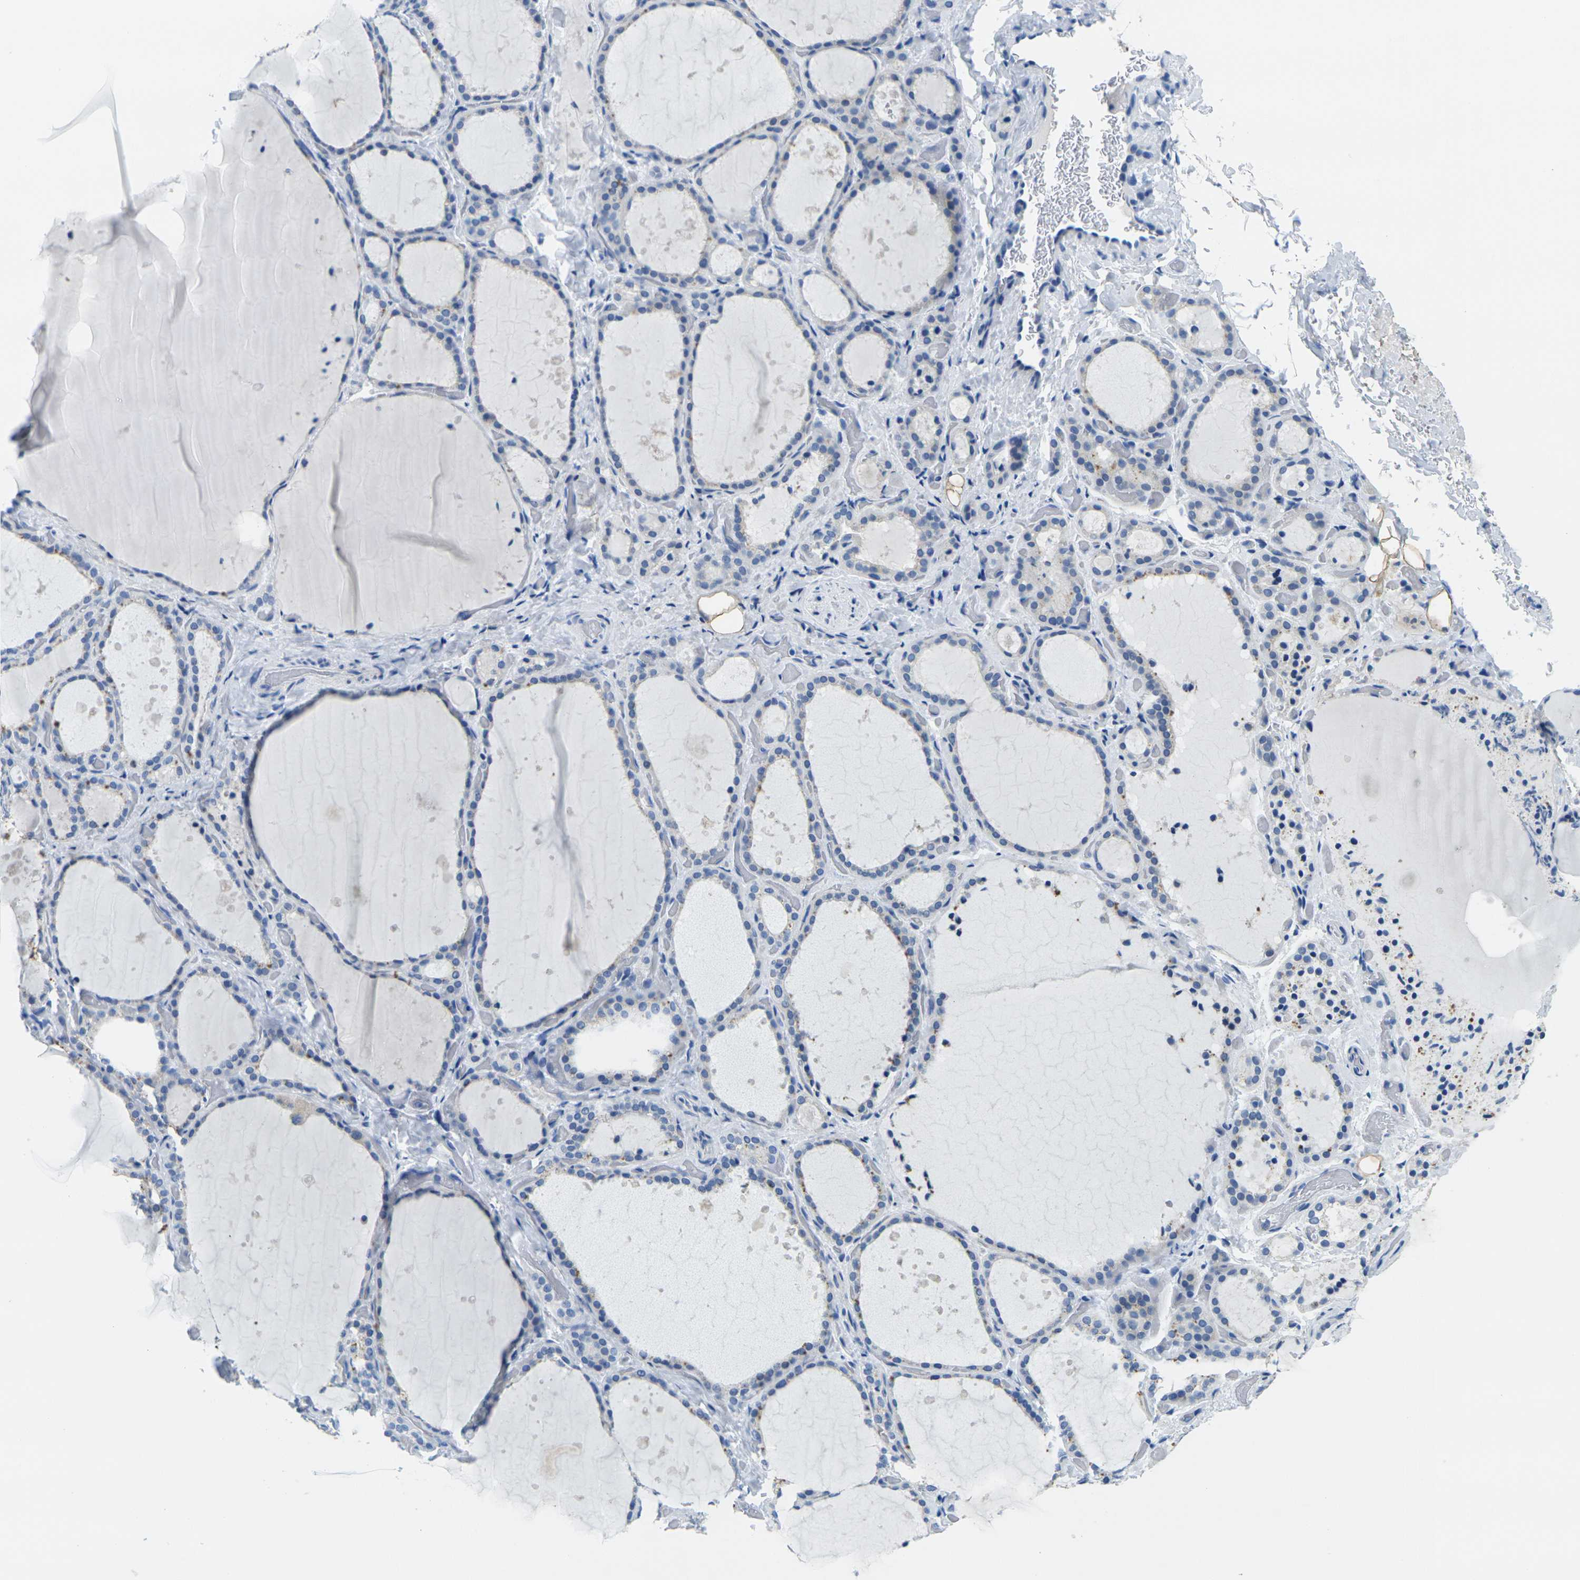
{"staining": {"intensity": "moderate", "quantity": "<25%", "location": "cytoplasmic/membranous"}, "tissue": "thyroid gland", "cell_type": "Glandular cells", "image_type": "normal", "snomed": [{"axis": "morphology", "description": "Normal tissue, NOS"}, {"axis": "topography", "description": "Thyroid gland"}], "caption": "Thyroid gland was stained to show a protein in brown. There is low levels of moderate cytoplasmic/membranous positivity in about <25% of glandular cells. (DAB (3,3'-diaminobenzidine) IHC with brightfield microscopy, high magnification).", "gene": "FAM3D", "patient": {"sex": "female", "age": 44}}